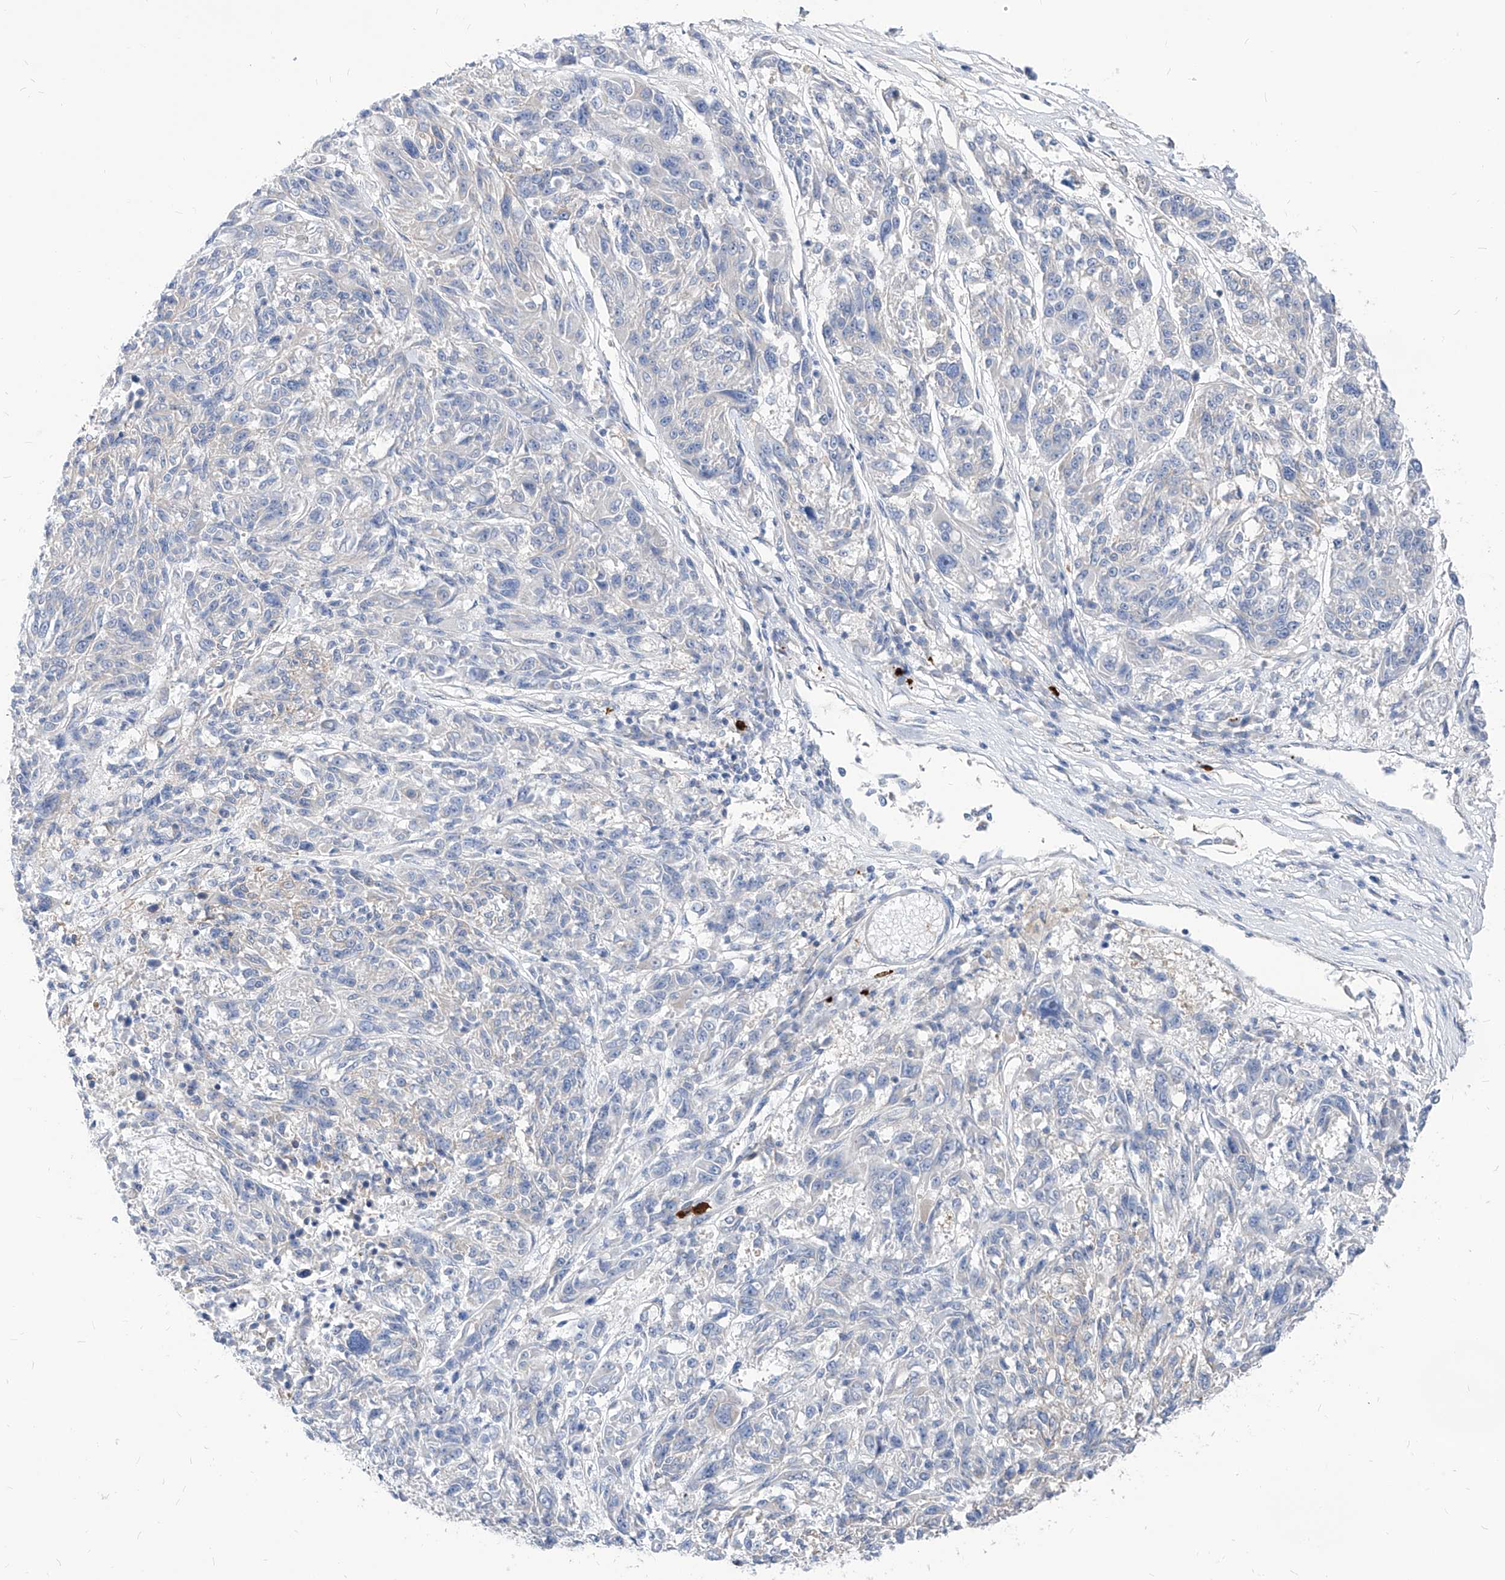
{"staining": {"intensity": "negative", "quantity": "none", "location": "none"}, "tissue": "melanoma", "cell_type": "Tumor cells", "image_type": "cancer", "snomed": [{"axis": "morphology", "description": "Malignant melanoma, NOS"}, {"axis": "topography", "description": "Skin"}], "caption": "Micrograph shows no significant protein positivity in tumor cells of malignant melanoma.", "gene": "AKAP10", "patient": {"sex": "male", "age": 53}}